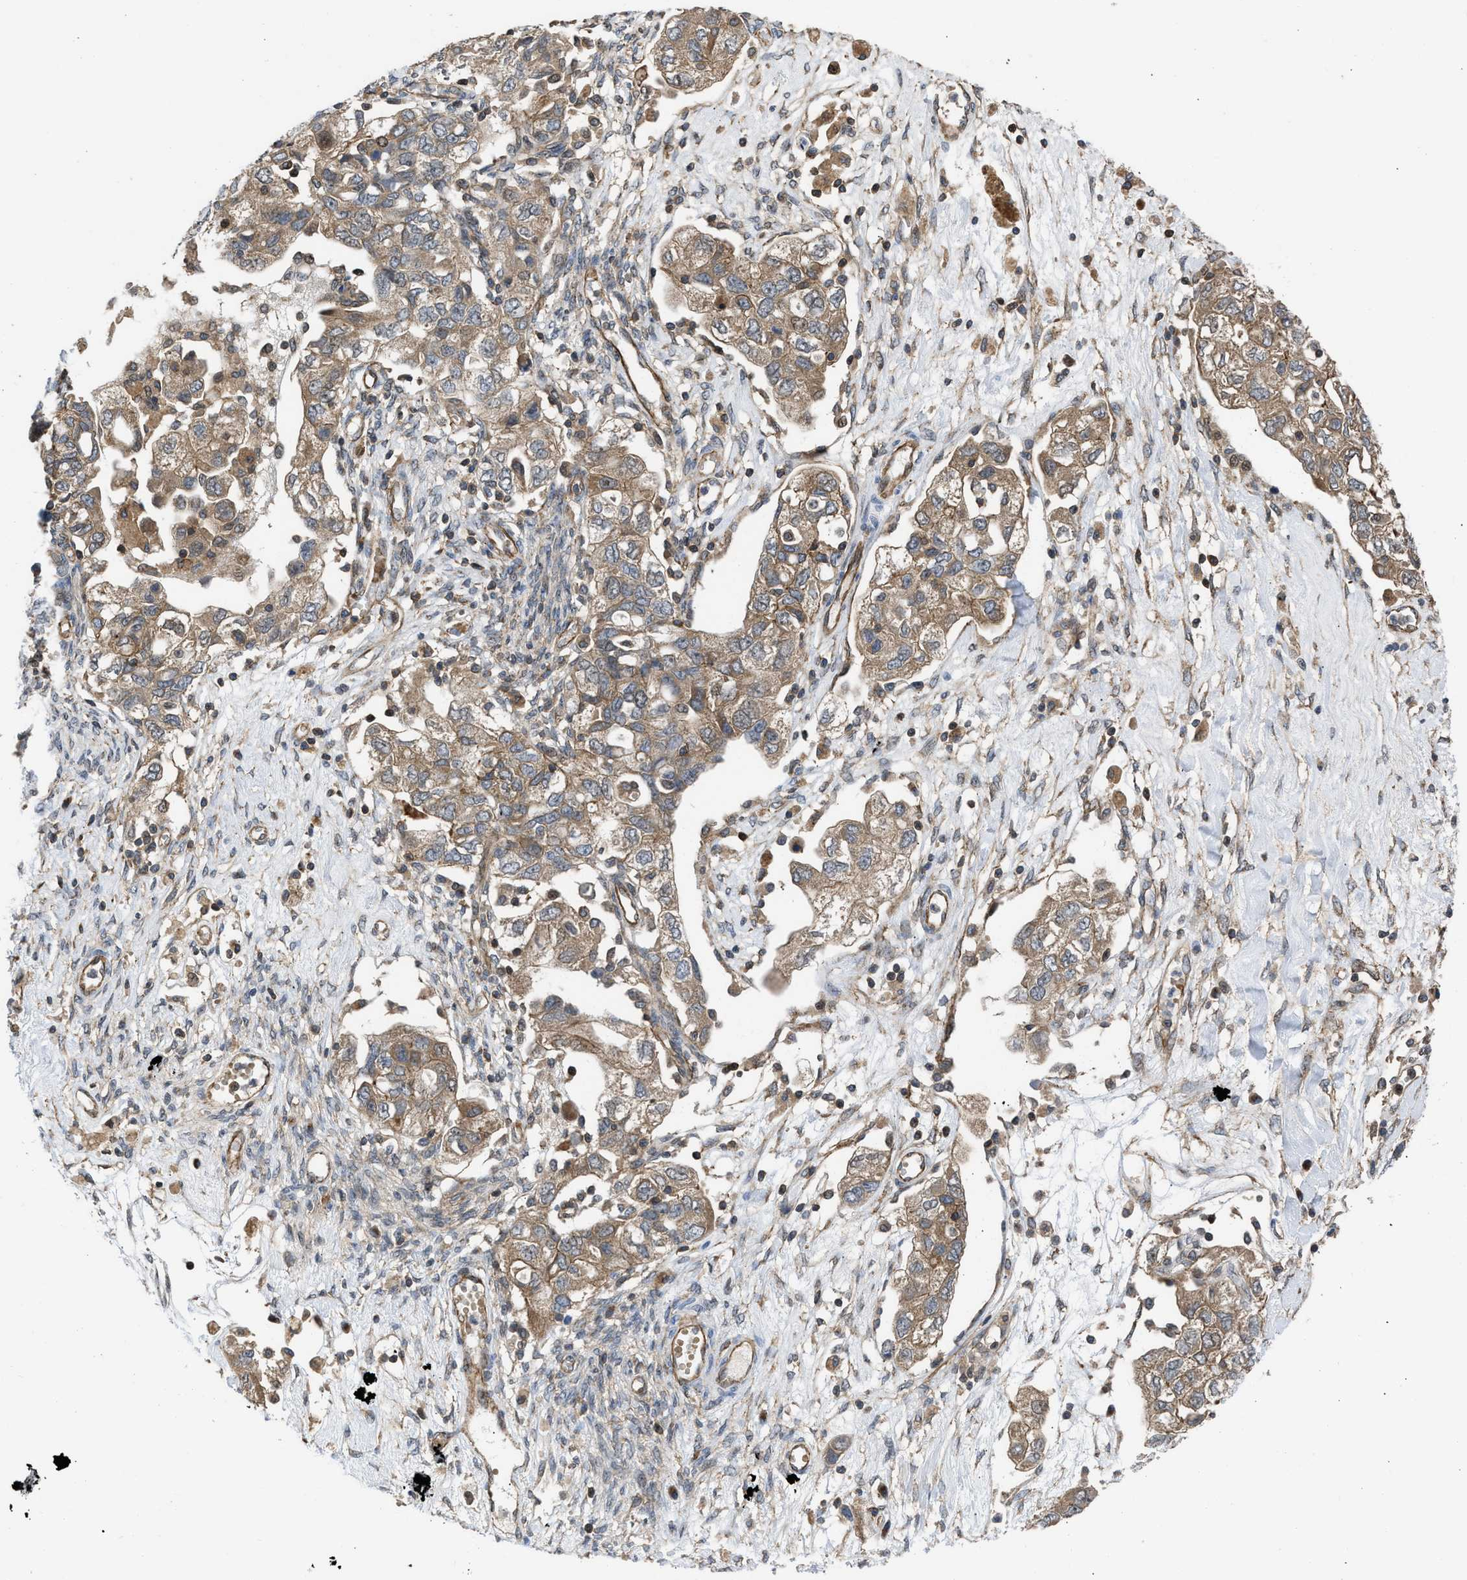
{"staining": {"intensity": "moderate", "quantity": ">75%", "location": "cytoplasmic/membranous"}, "tissue": "ovarian cancer", "cell_type": "Tumor cells", "image_type": "cancer", "snomed": [{"axis": "morphology", "description": "Carcinoma, NOS"}, {"axis": "morphology", "description": "Cystadenocarcinoma, serous, NOS"}, {"axis": "topography", "description": "Ovary"}], "caption": "DAB immunohistochemical staining of ovarian cancer (serous cystadenocarcinoma) demonstrates moderate cytoplasmic/membranous protein positivity in about >75% of tumor cells. The protein of interest is stained brown, and the nuclei are stained in blue (DAB IHC with brightfield microscopy, high magnification).", "gene": "GPATCH2L", "patient": {"sex": "female", "age": 69}}